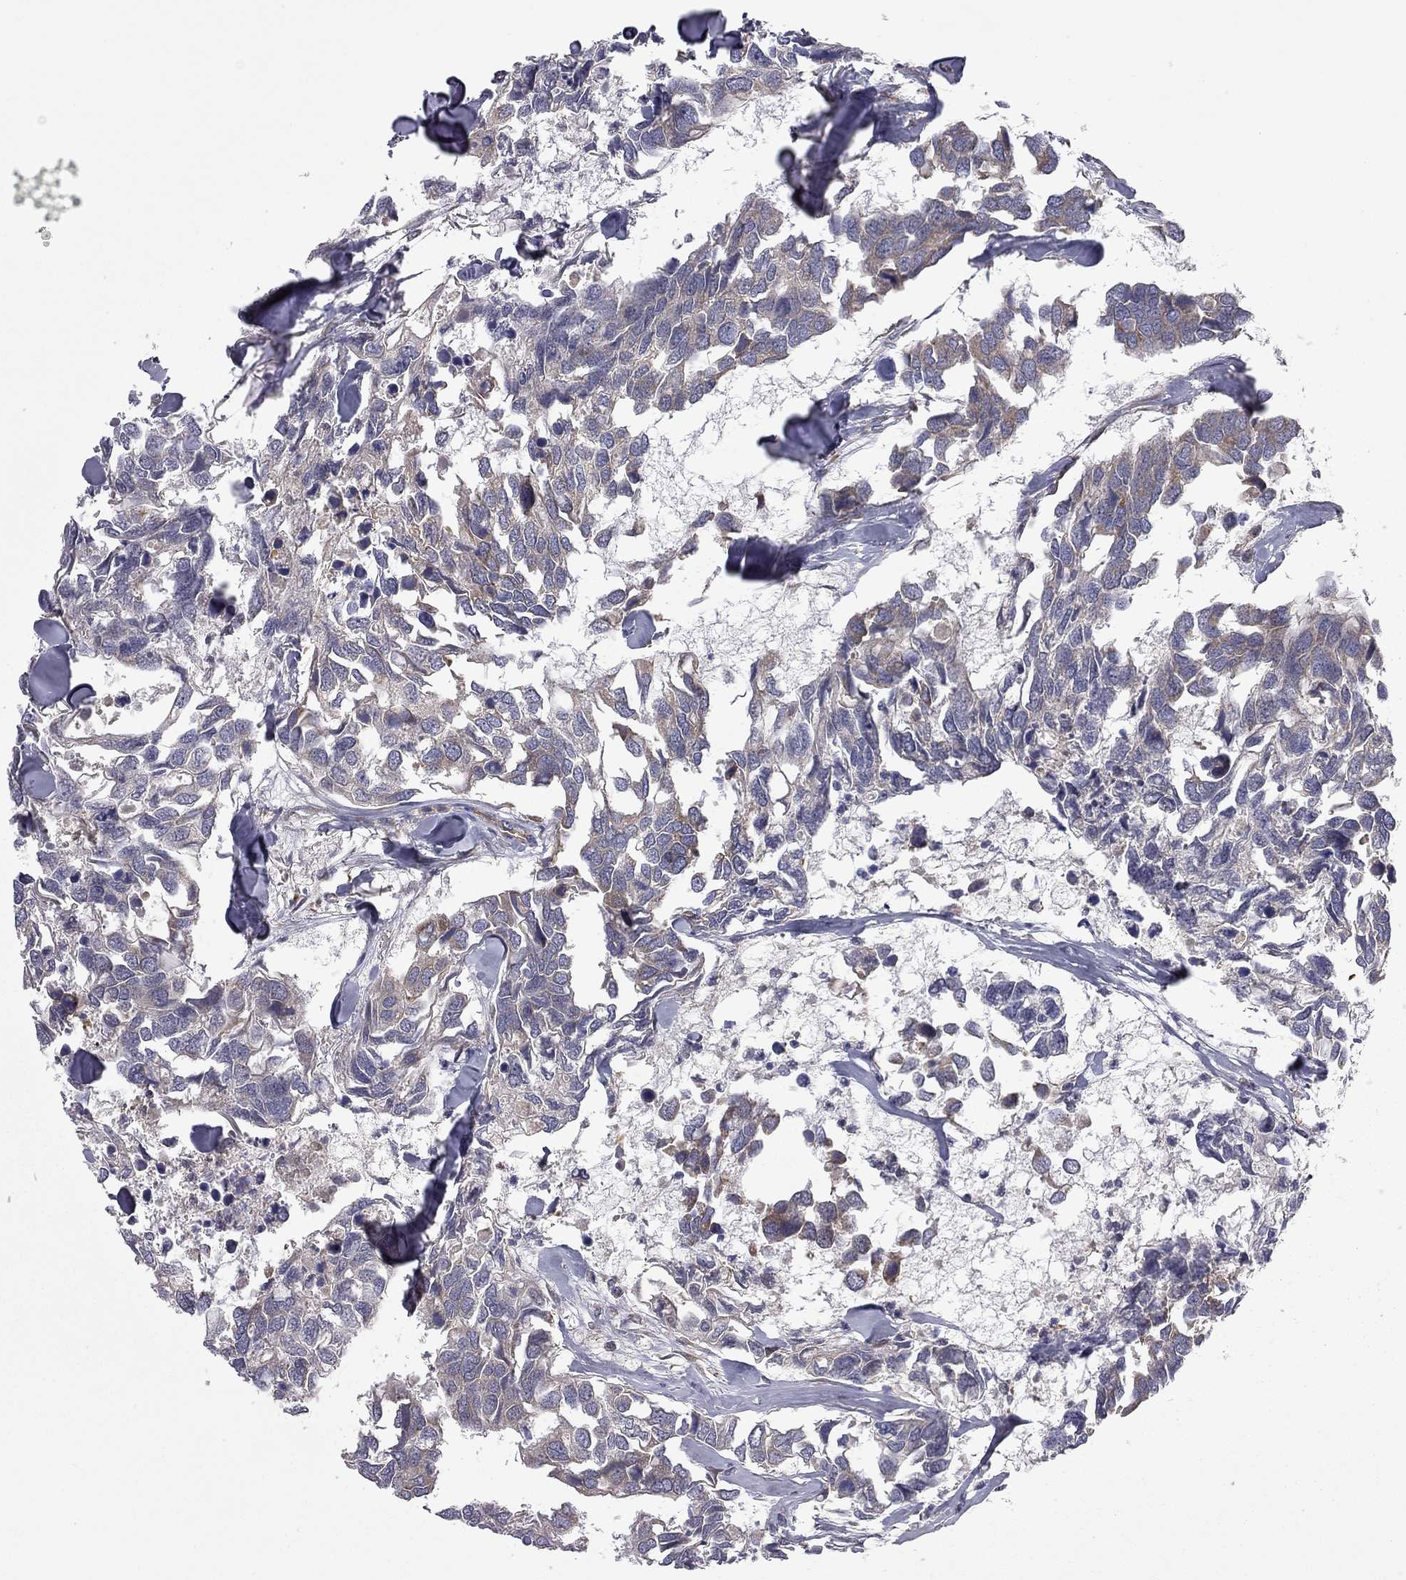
{"staining": {"intensity": "negative", "quantity": "none", "location": "none"}, "tissue": "breast cancer", "cell_type": "Tumor cells", "image_type": "cancer", "snomed": [{"axis": "morphology", "description": "Duct carcinoma"}, {"axis": "topography", "description": "Breast"}], "caption": "This is an immunohistochemistry image of human breast cancer (invasive ductal carcinoma). There is no positivity in tumor cells.", "gene": "EXOC3L2", "patient": {"sex": "female", "age": 83}}